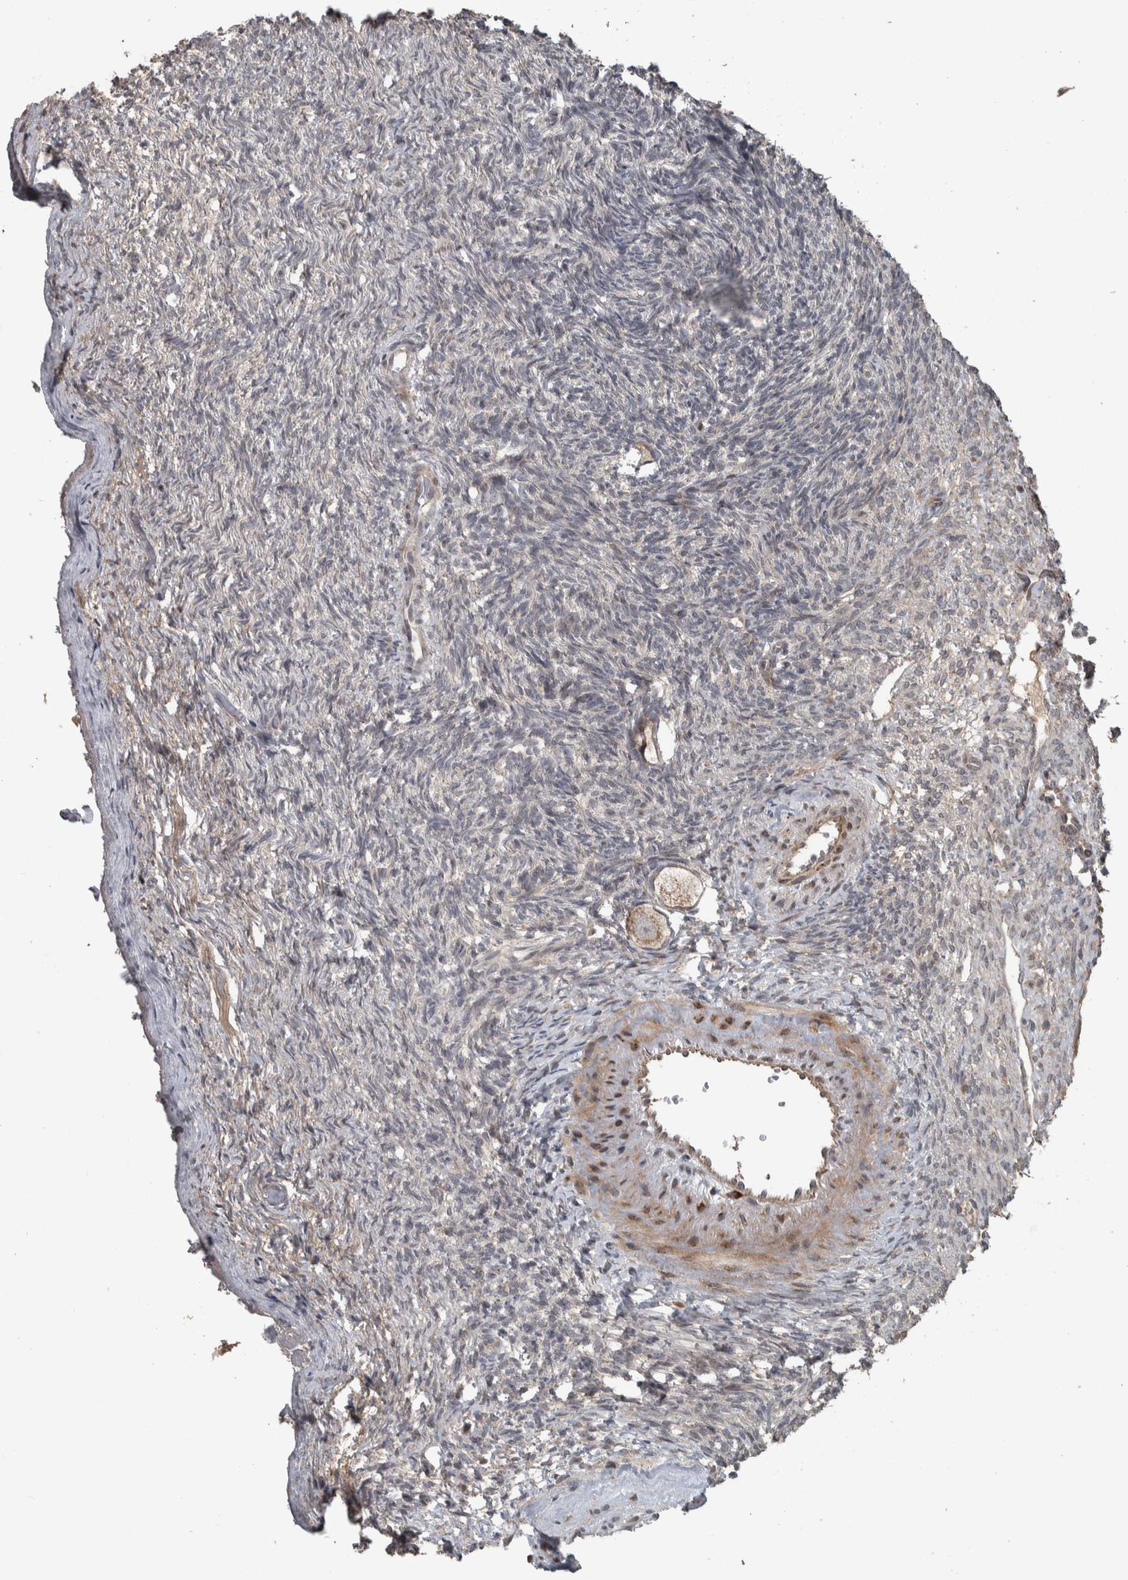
{"staining": {"intensity": "moderate", "quantity": ">75%", "location": "cytoplasmic/membranous"}, "tissue": "ovary", "cell_type": "Follicle cells", "image_type": "normal", "snomed": [{"axis": "morphology", "description": "Normal tissue, NOS"}, {"axis": "topography", "description": "Ovary"}], "caption": "Immunohistochemical staining of normal human ovary demonstrates >75% levels of moderate cytoplasmic/membranous protein positivity in approximately >75% of follicle cells.", "gene": "ERAL1", "patient": {"sex": "female", "age": 34}}